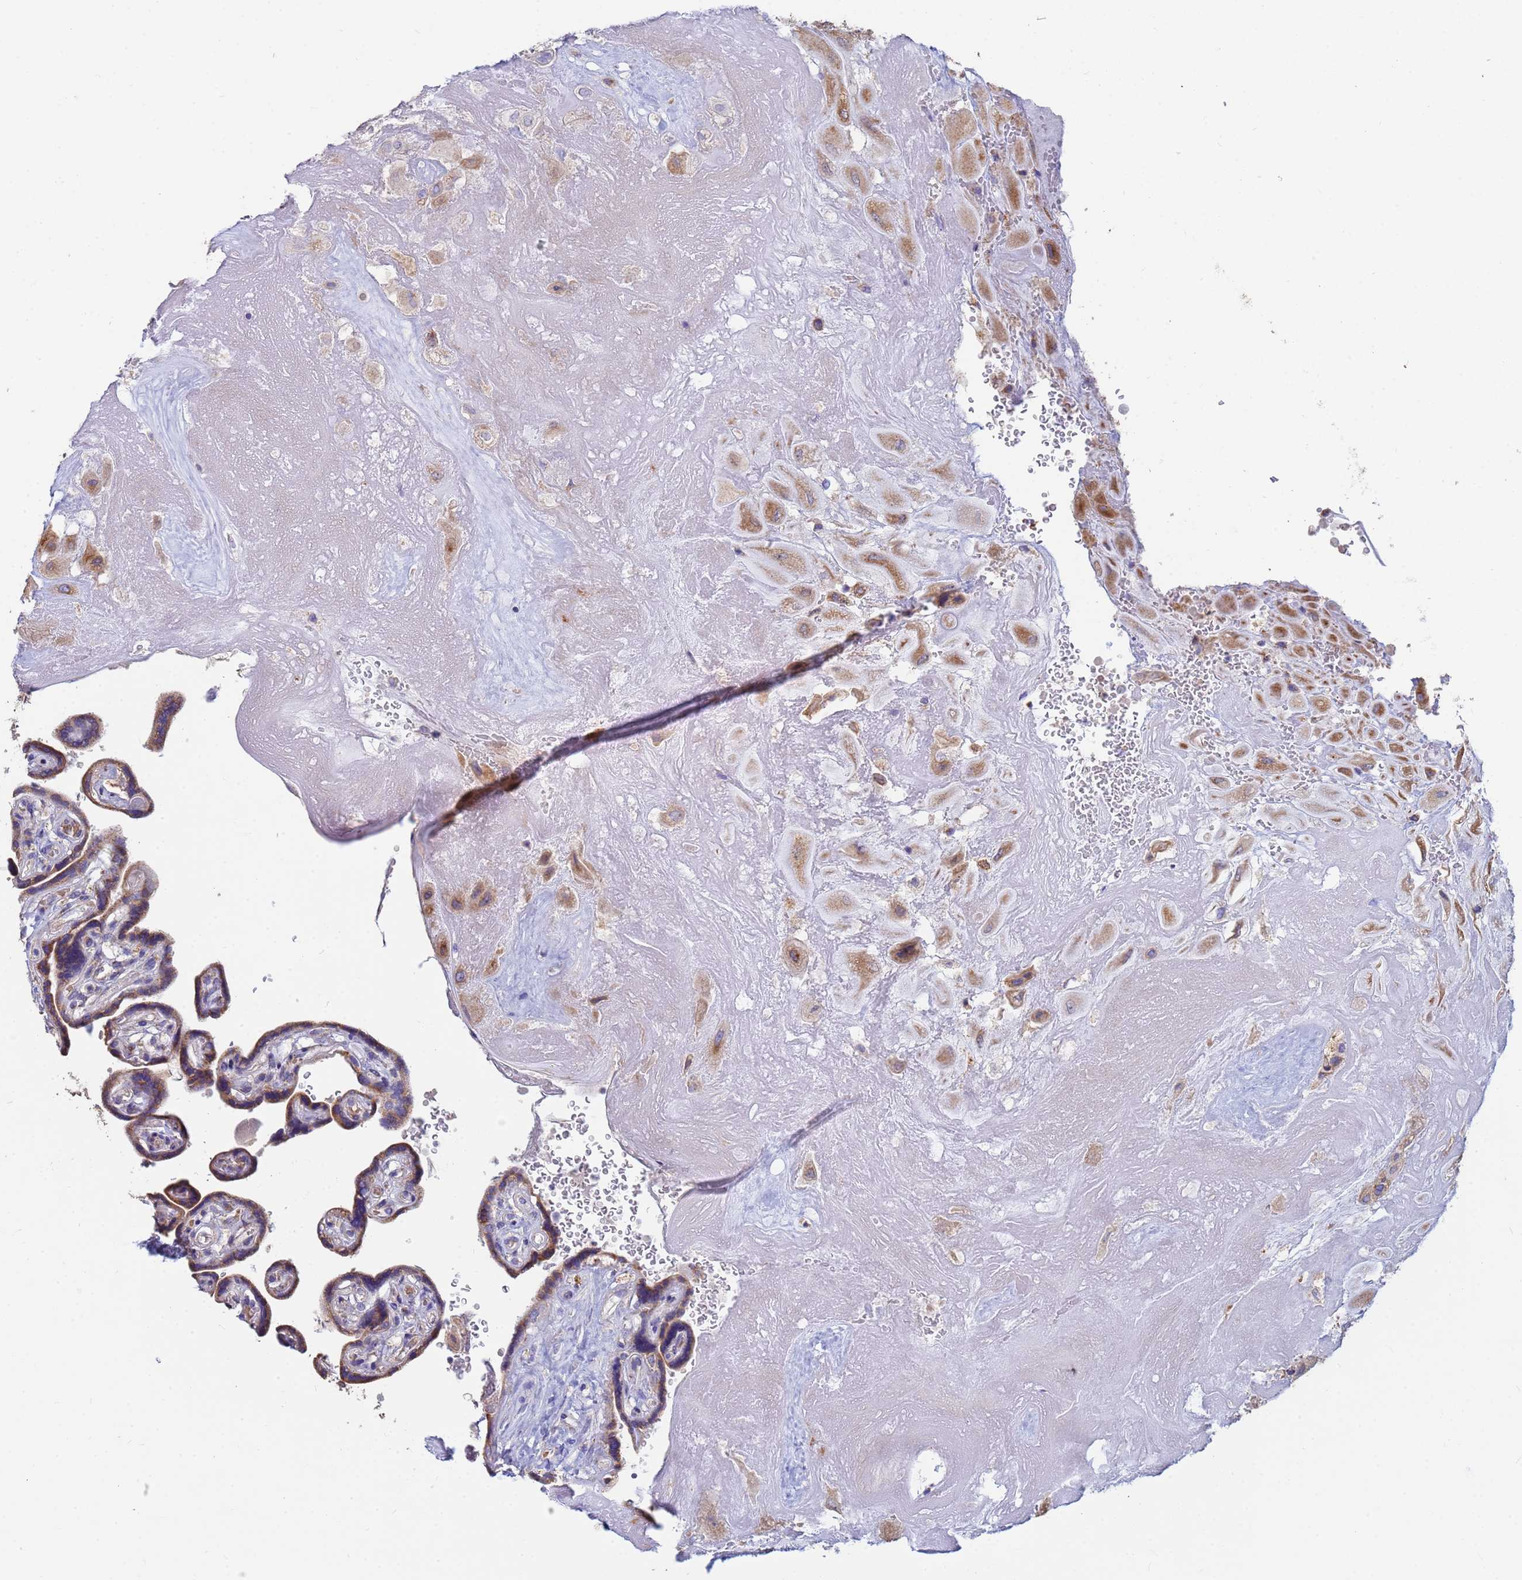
{"staining": {"intensity": "moderate", "quantity": ">75%", "location": "cytoplasmic/membranous"}, "tissue": "placenta", "cell_type": "Decidual cells", "image_type": "normal", "snomed": [{"axis": "morphology", "description": "Normal tissue, NOS"}, {"axis": "topography", "description": "Placenta"}], "caption": "A medium amount of moderate cytoplasmic/membranous expression is identified in about >75% of decidual cells in normal placenta.", "gene": "UQCRHL", "patient": {"sex": "female", "age": 32}}